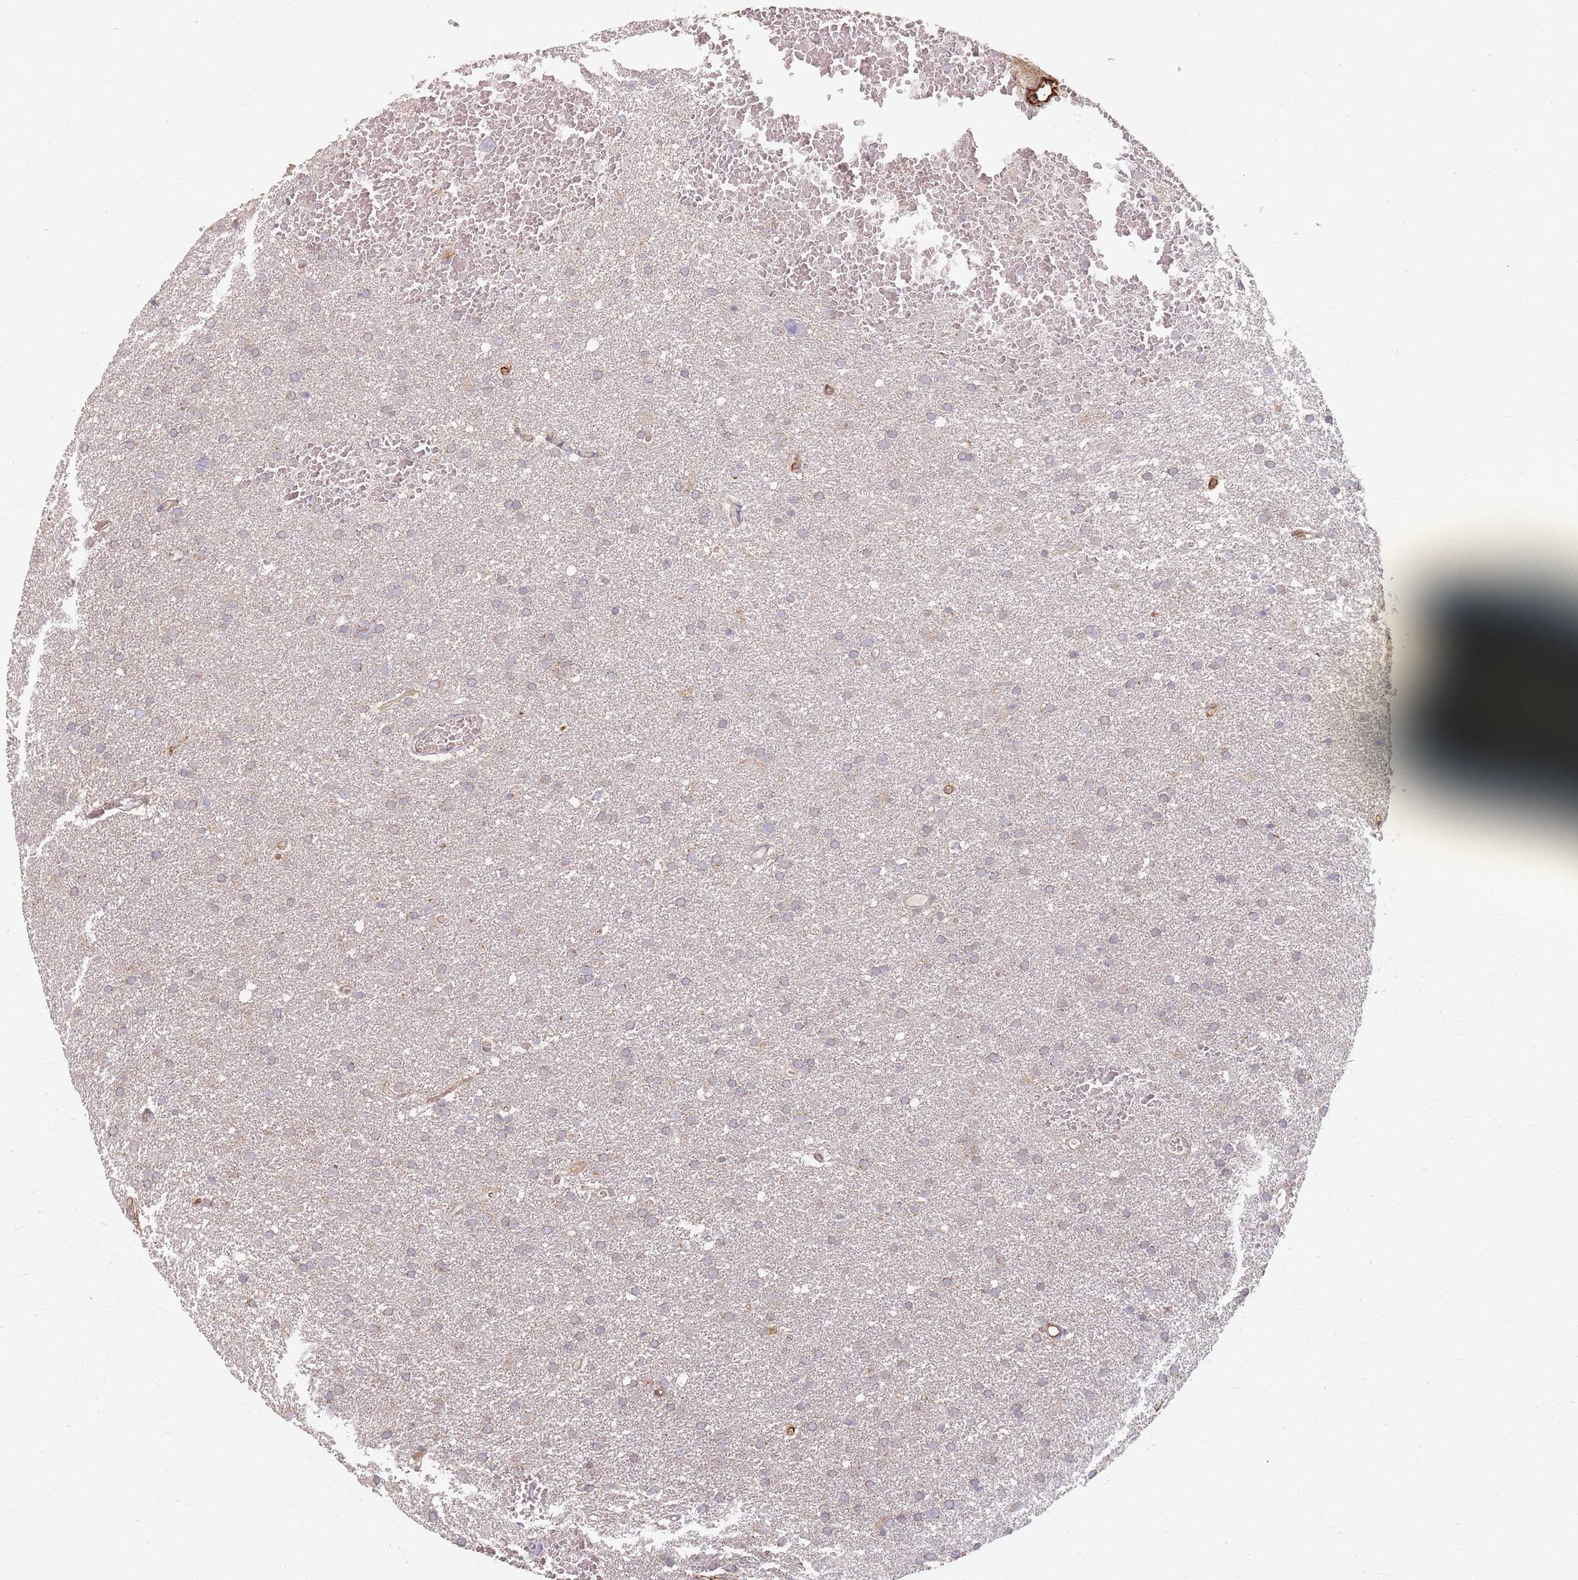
{"staining": {"intensity": "negative", "quantity": "none", "location": "none"}, "tissue": "glioma", "cell_type": "Tumor cells", "image_type": "cancer", "snomed": [{"axis": "morphology", "description": "Glioma, malignant, High grade"}, {"axis": "topography", "description": "Cerebral cortex"}], "caption": "IHC image of neoplastic tissue: high-grade glioma (malignant) stained with DAB shows no significant protein staining in tumor cells. The staining is performed using DAB brown chromogen with nuclei counter-stained in using hematoxylin.", "gene": "MRPS6", "patient": {"sex": "female", "age": 36}}